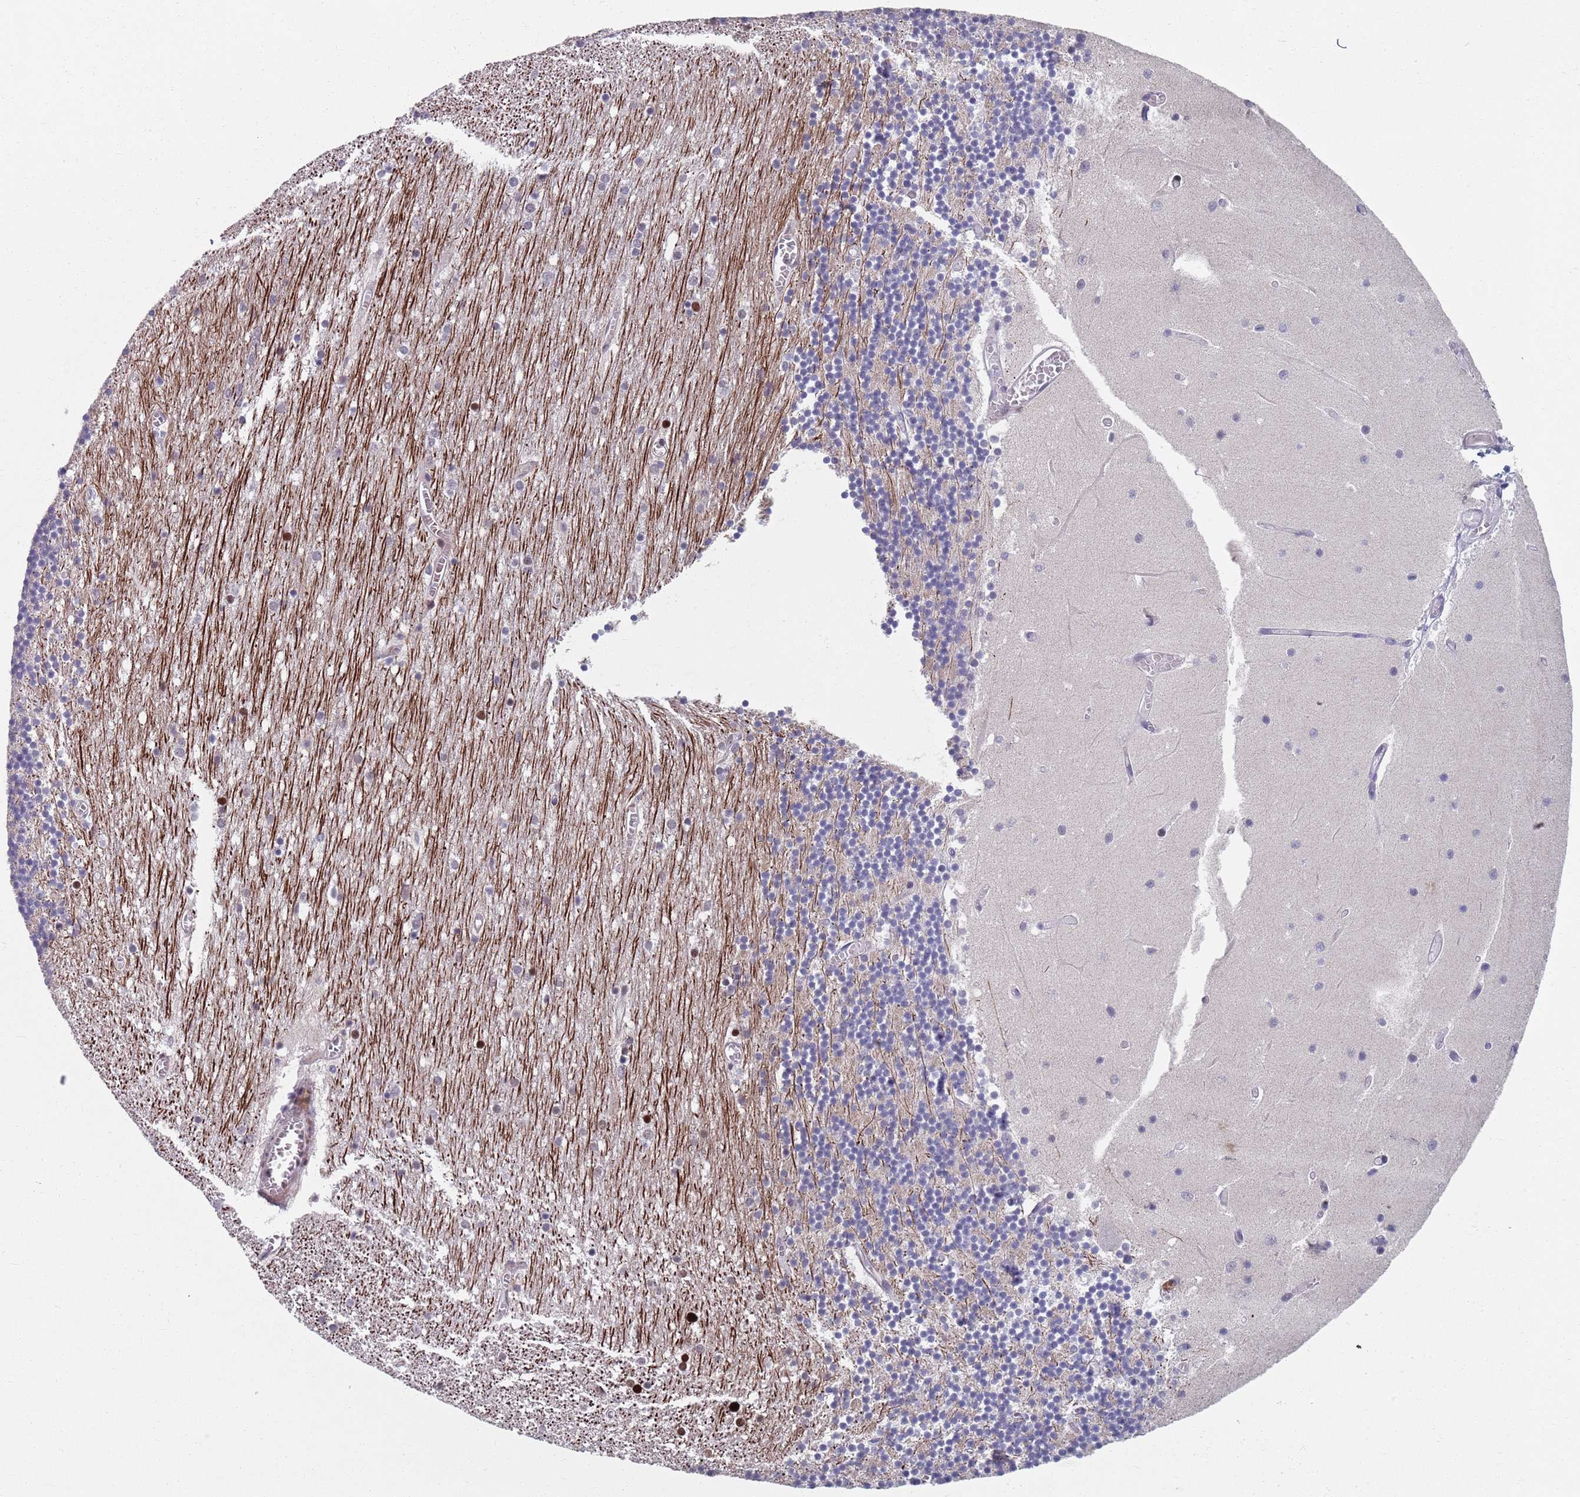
{"staining": {"intensity": "negative", "quantity": "none", "location": "none"}, "tissue": "cerebellum", "cell_type": "Cells in granular layer", "image_type": "normal", "snomed": [{"axis": "morphology", "description": "Normal tissue, NOS"}, {"axis": "topography", "description": "Cerebellum"}], "caption": "Immunohistochemistry (IHC) photomicrograph of unremarkable cerebellum: human cerebellum stained with DAB (3,3'-diaminobenzidine) exhibits no significant protein positivity in cells in granular layer. (IHC, brightfield microscopy, high magnification).", "gene": "SAMD1", "patient": {"sex": "female", "age": 28}}